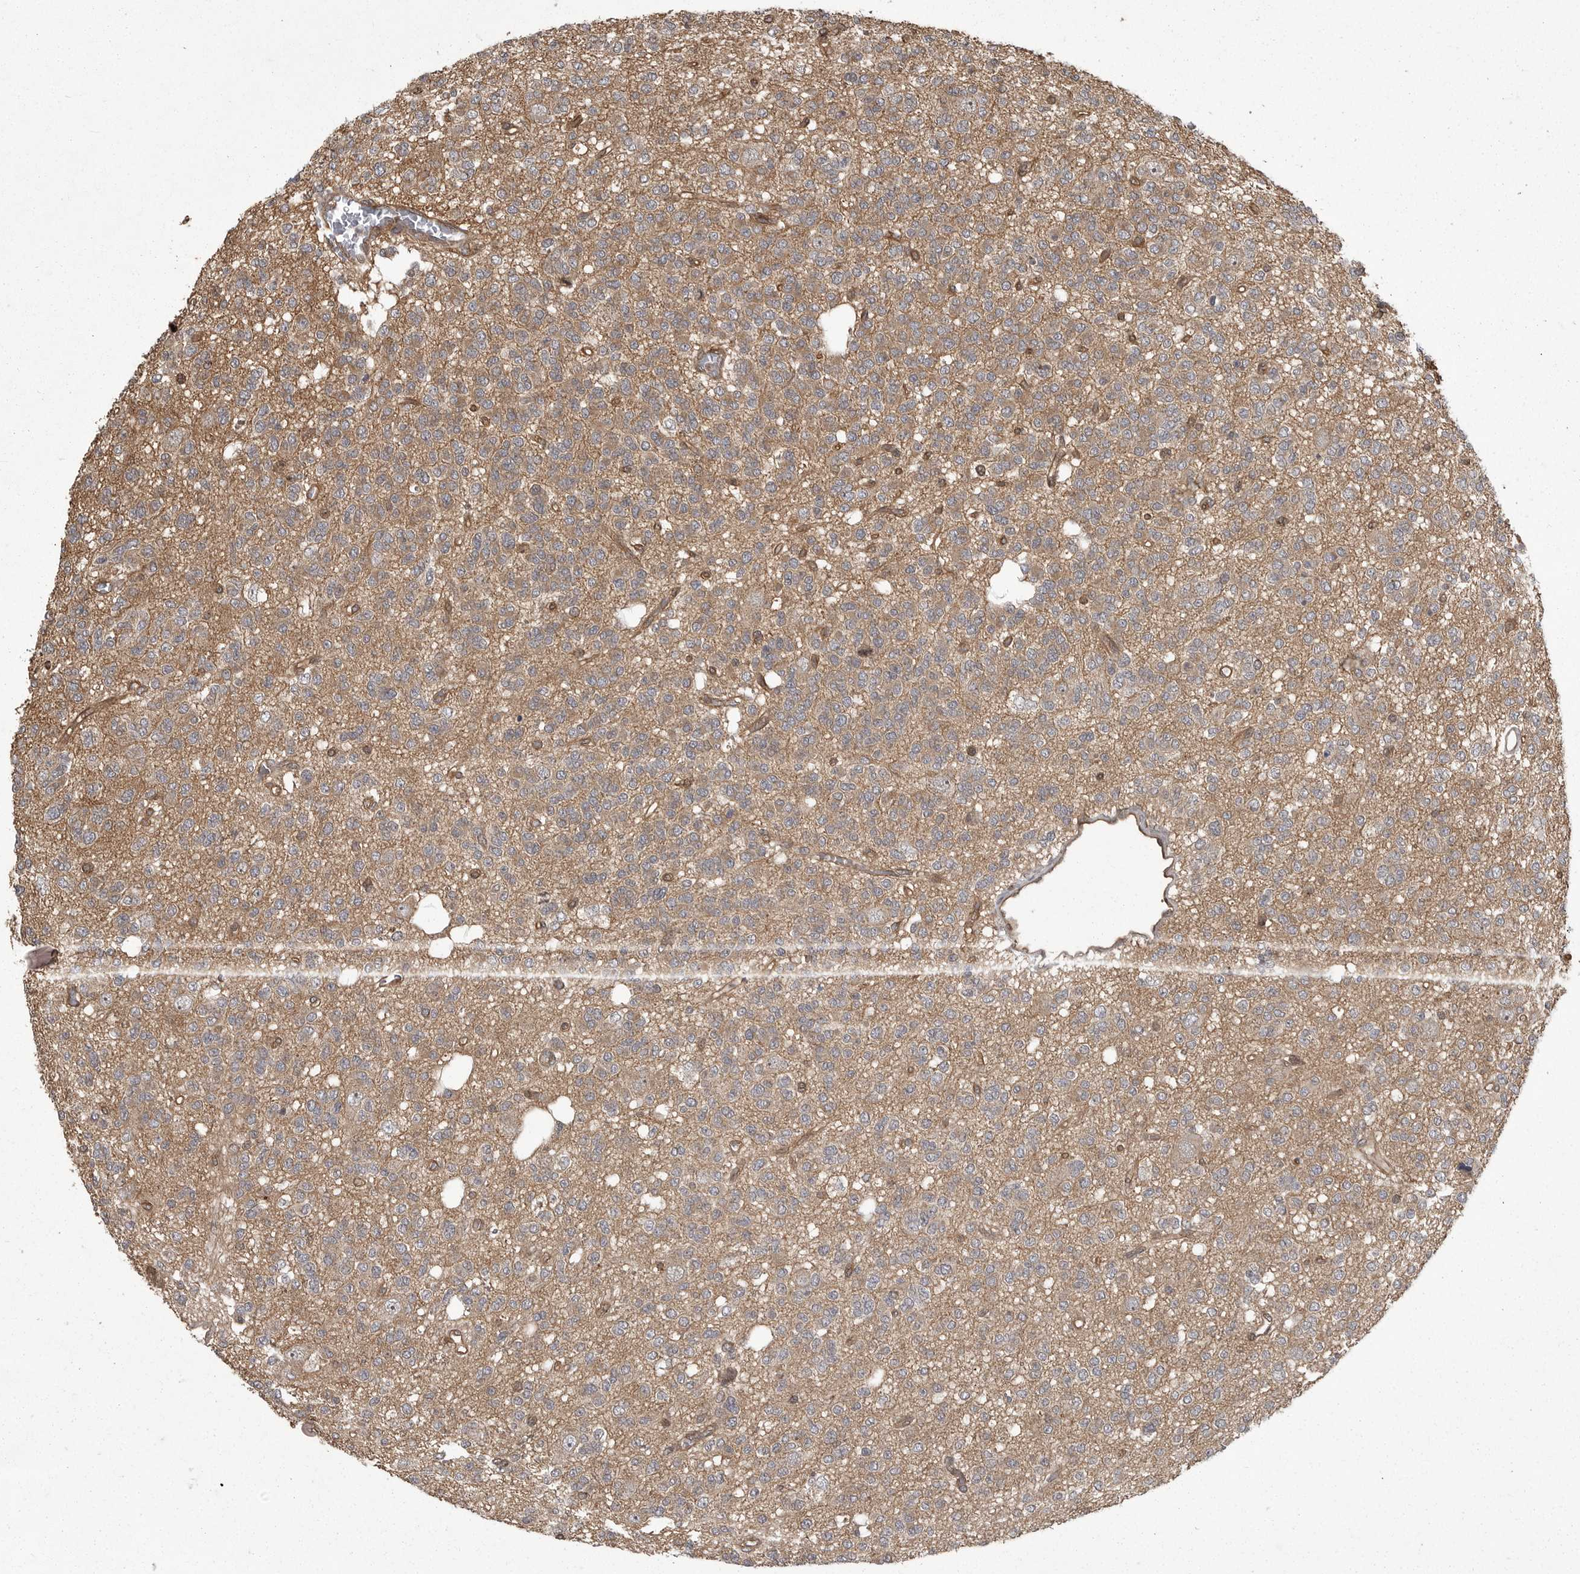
{"staining": {"intensity": "moderate", "quantity": "25%-75%", "location": "cytoplasmic/membranous"}, "tissue": "glioma", "cell_type": "Tumor cells", "image_type": "cancer", "snomed": [{"axis": "morphology", "description": "Glioma, malignant, Low grade"}, {"axis": "topography", "description": "Brain"}], "caption": "Immunohistochemical staining of malignant glioma (low-grade) reveals moderate cytoplasmic/membranous protein positivity in approximately 25%-75% of tumor cells.", "gene": "DNAJC8", "patient": {"sex": "male", "age": 38}}